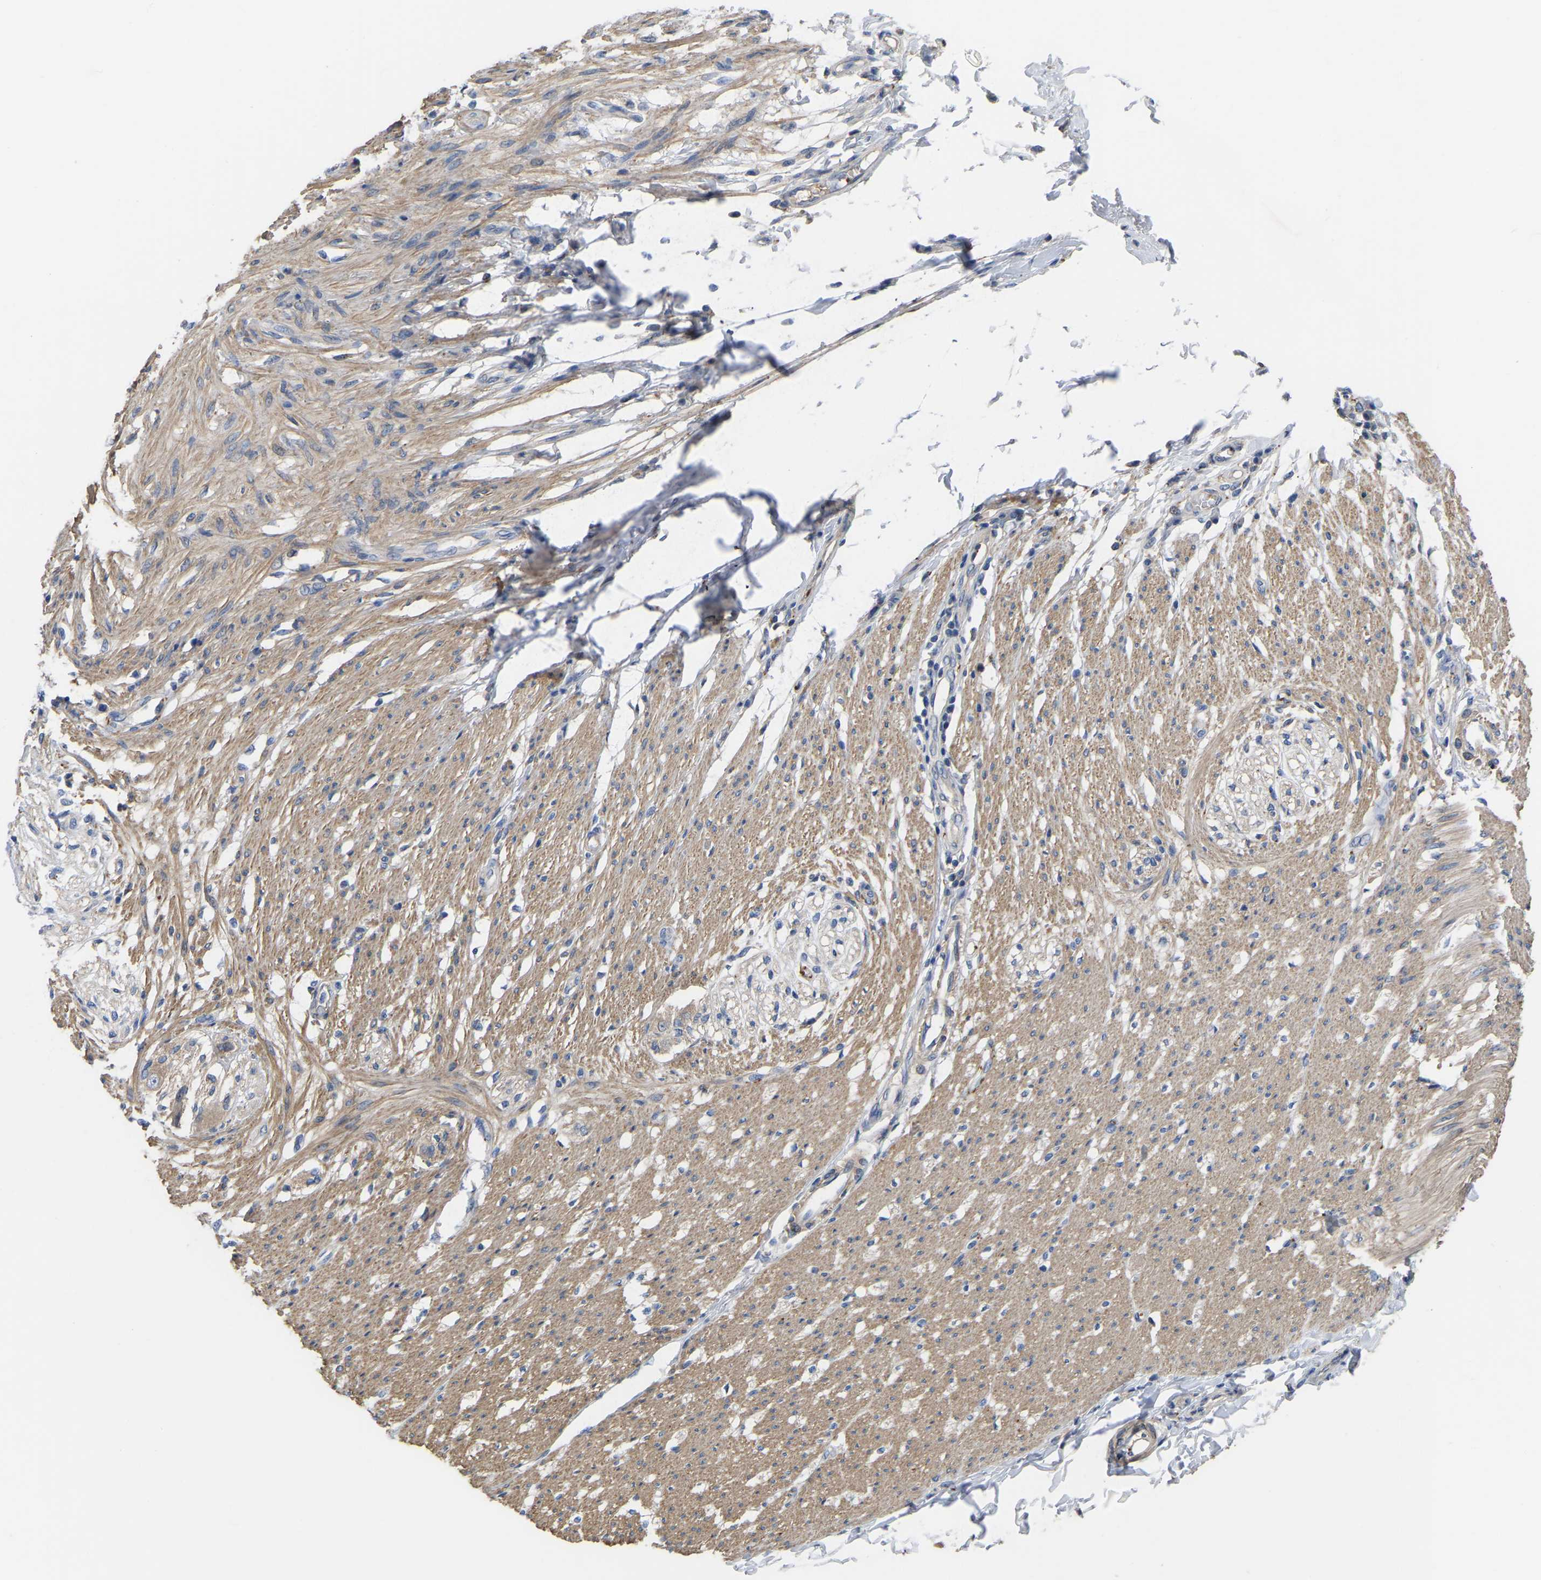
{"staining": {"intensity": "moderate", "quantity": ">75%", "location": "cytoplasmic/membranous"}, "tissue": "smooth muscle", "cell_type": "Smooth muscle cells", "image_type": "normal", "snomed": [{"axis": "morphology", "description": "Normal tissue, NOS"}, {"axis": "morphology", "description": "Adenocarcinoma, NOS"}, {"axis": "topography", "description": "Colon"}, {"axis": "topography", "description": "Peripheral nerve tissue"}], "caption": "A histopathology image showing moderate cytoplasmic/membranous positivity in about >75% of smooth muscle cells in unremarkable smooth muscle, as visualized by brown immunohistochemical staining.", "gene": "ZNF449", "patient": {"sex": "male", "age": 14}}